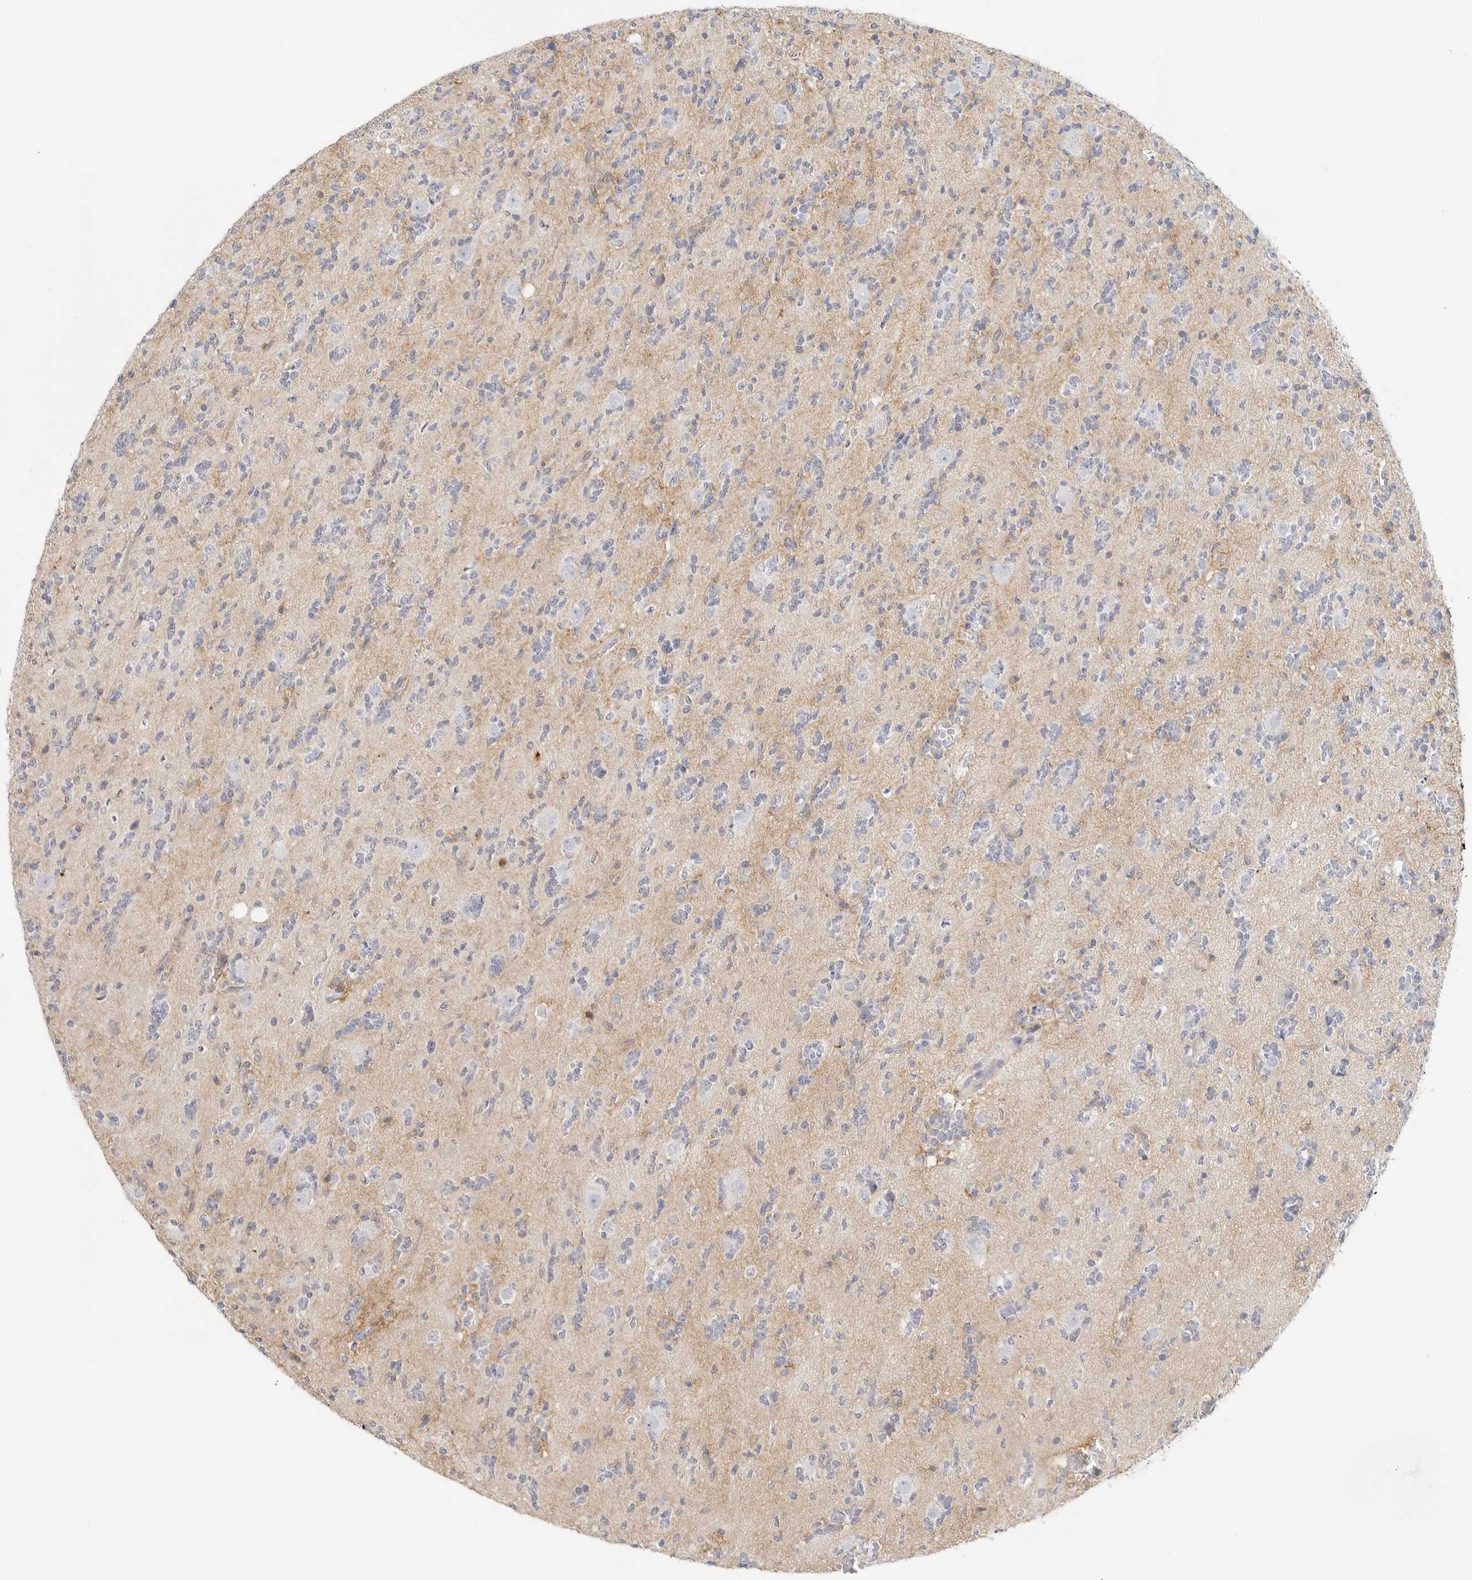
{"staining": {"intensity": "negative", "quantity": "none", "location": "none"}, "tissue": "glioma", "cell_type": "Tumor cells", "image_type": "cancer", "snomed": [{"axis": "morphology", "description": "Glioma, malignant, High grade"}, {"axis": "topography", "description": "Brain"}], "caption": "A high-resolution histopathology image shows immunohistochemistry staining of malignant glioma (high-grade), which displays no significant staining in tumor cells. The staining is performed using DAB brown chromogen with nuclei counter-stained in using hematoxylin.", "gene": "SLC9A3R1", "patient": {"sex": "female", "age": 62}}